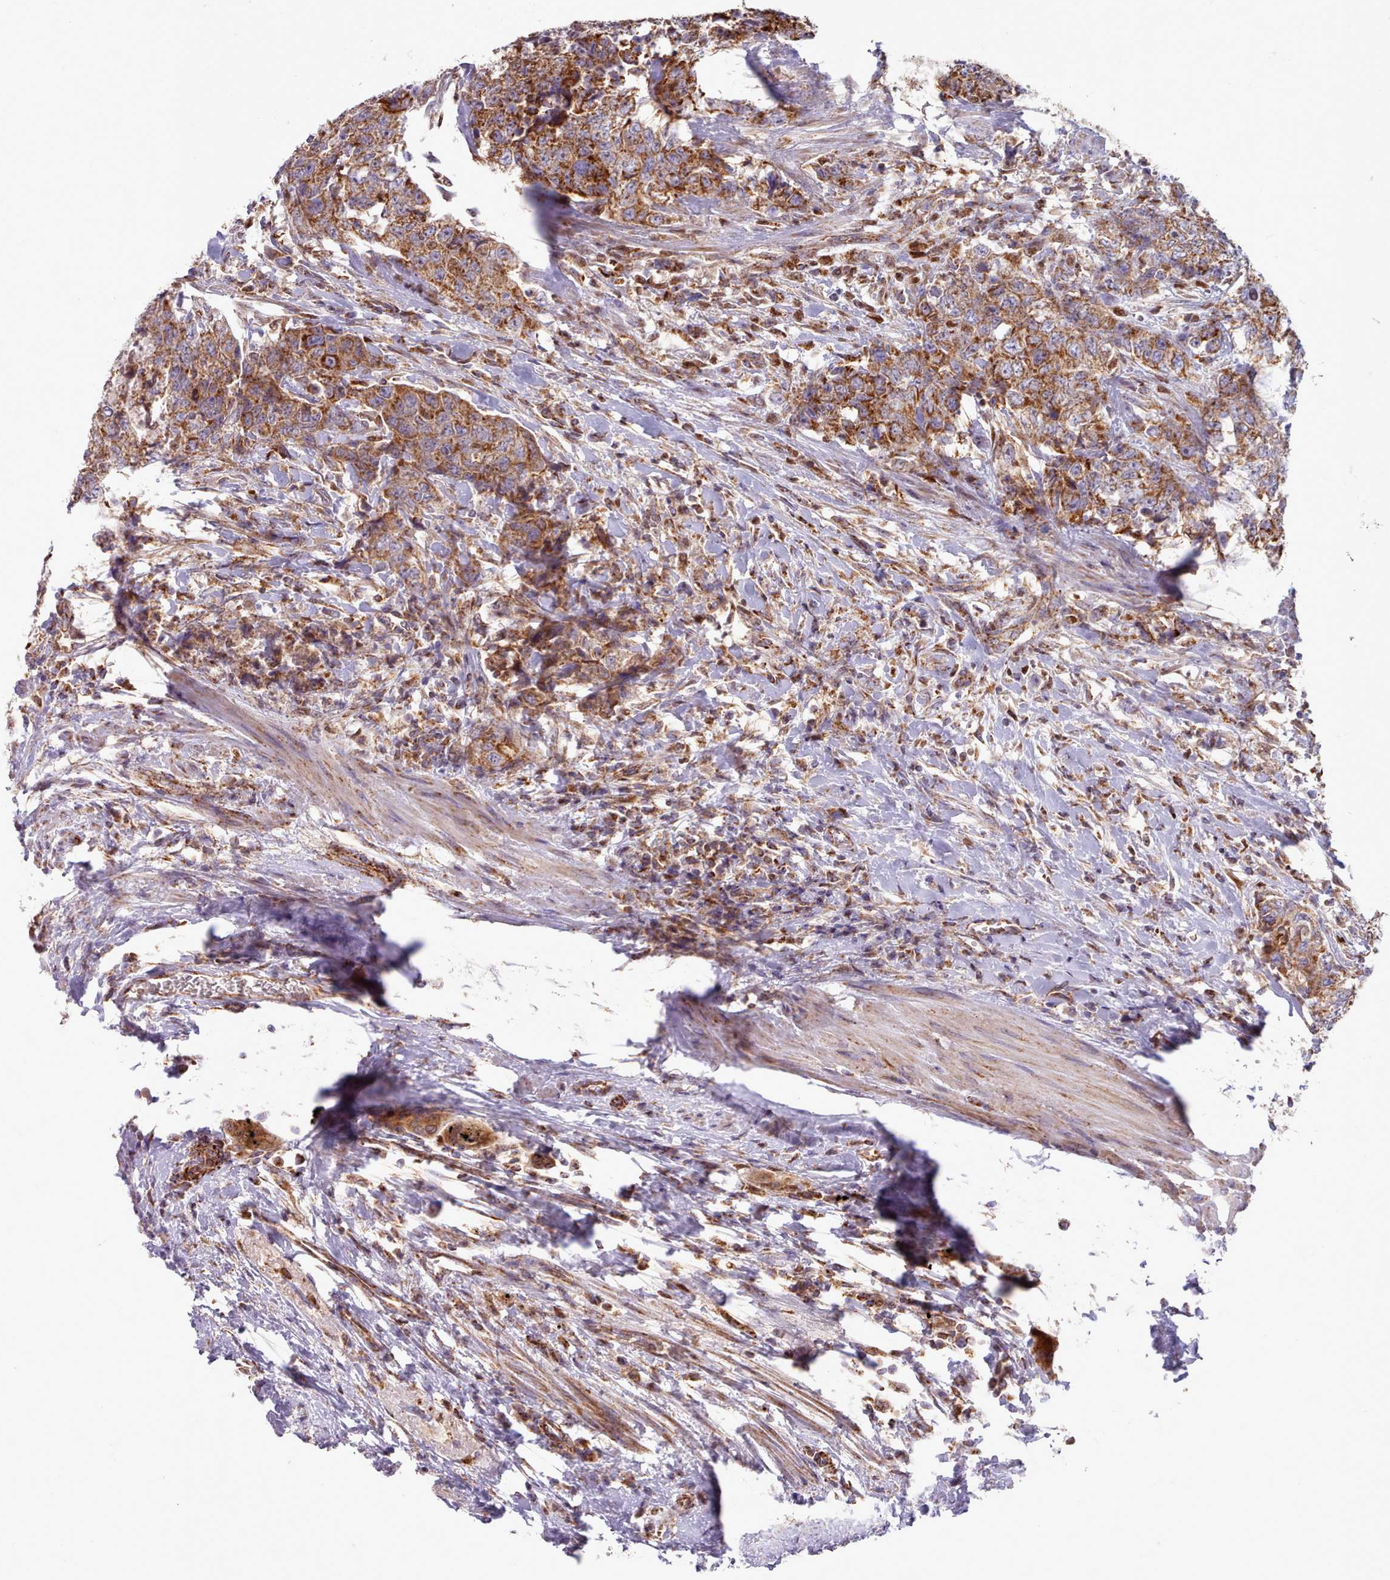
{"staining": {"intensity": "strong", "quantity": ">75%", "location": "cytoplasmic/membranous"}, "tissue": "urothelial cancer", "cell_type": "Tumor cells", "image_type": "cancer", "snomed": [{"axis": "morphology", "description": "Urothelial carcinoma, High grade"}, {"axis": "topography", "description": "Urinary bladder"}], "caption": "Strong cytoplasmic/membranous positivity is present in approximately >75% of tumor cells in urothelial cancer.", "gene": "HSDL2", "patient": {"sex": "female", "age": 78}}